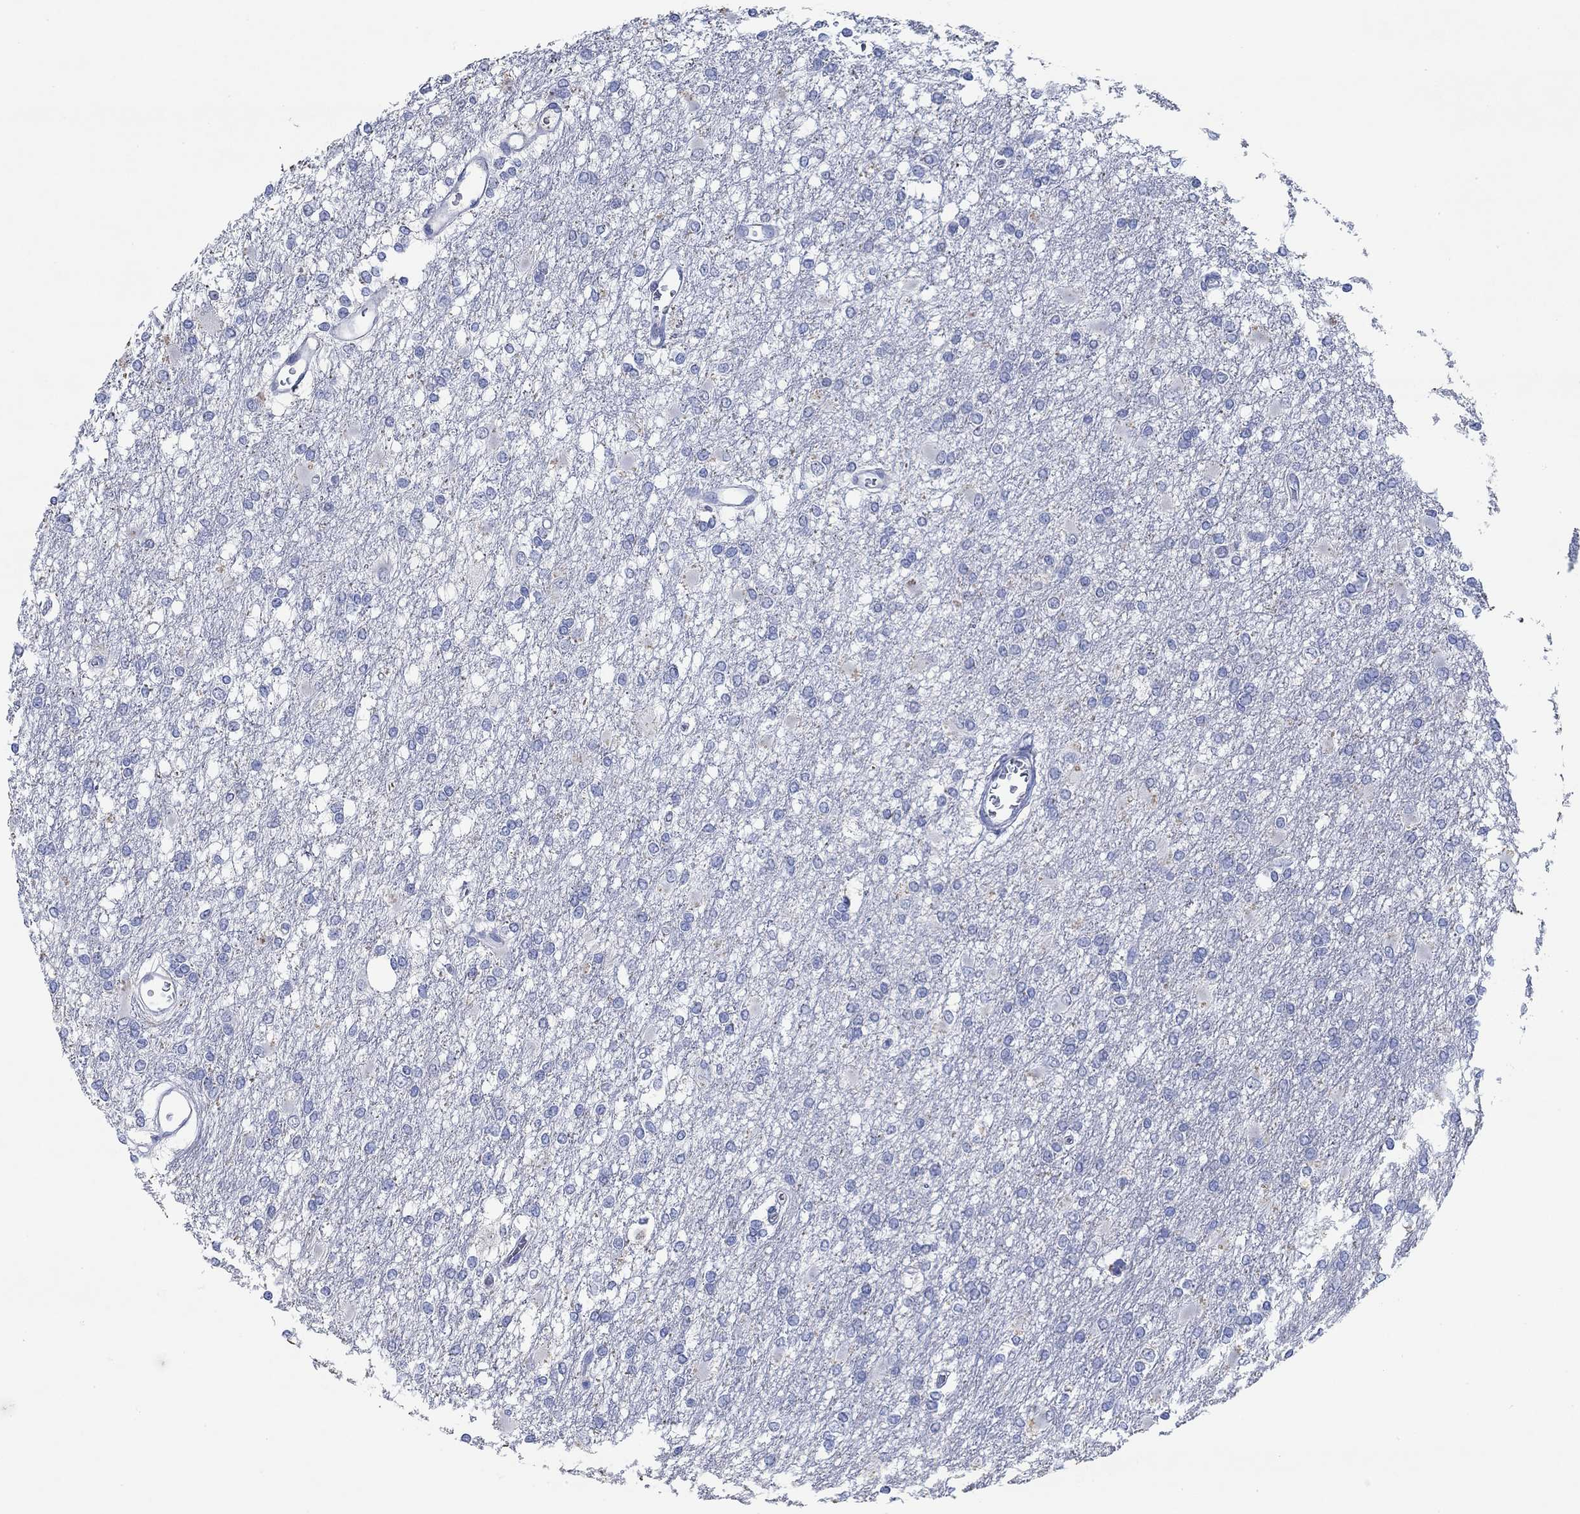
{"staining": {"intensity": "negative", "quantity": "none", "location": "none"}, "tissue": "glioma", "cell_type": "Tumor cells", "image_type": "cancer", "snomed": [{"axis": "morphology", "description": "Glioma, malignant, High grade"}, {"axis": "topography", "description": "Cerebral cortex"}], "caption": "High magnification brightfield microscopy of glioma stained with DAB (3,3'-diaminobenzidine) (brown) and counterstained with hematoxylin (blue): tumor cells show no significant staining.", "gene": "PPP1R17", "patient": {"sex": "male", "age": 79}}